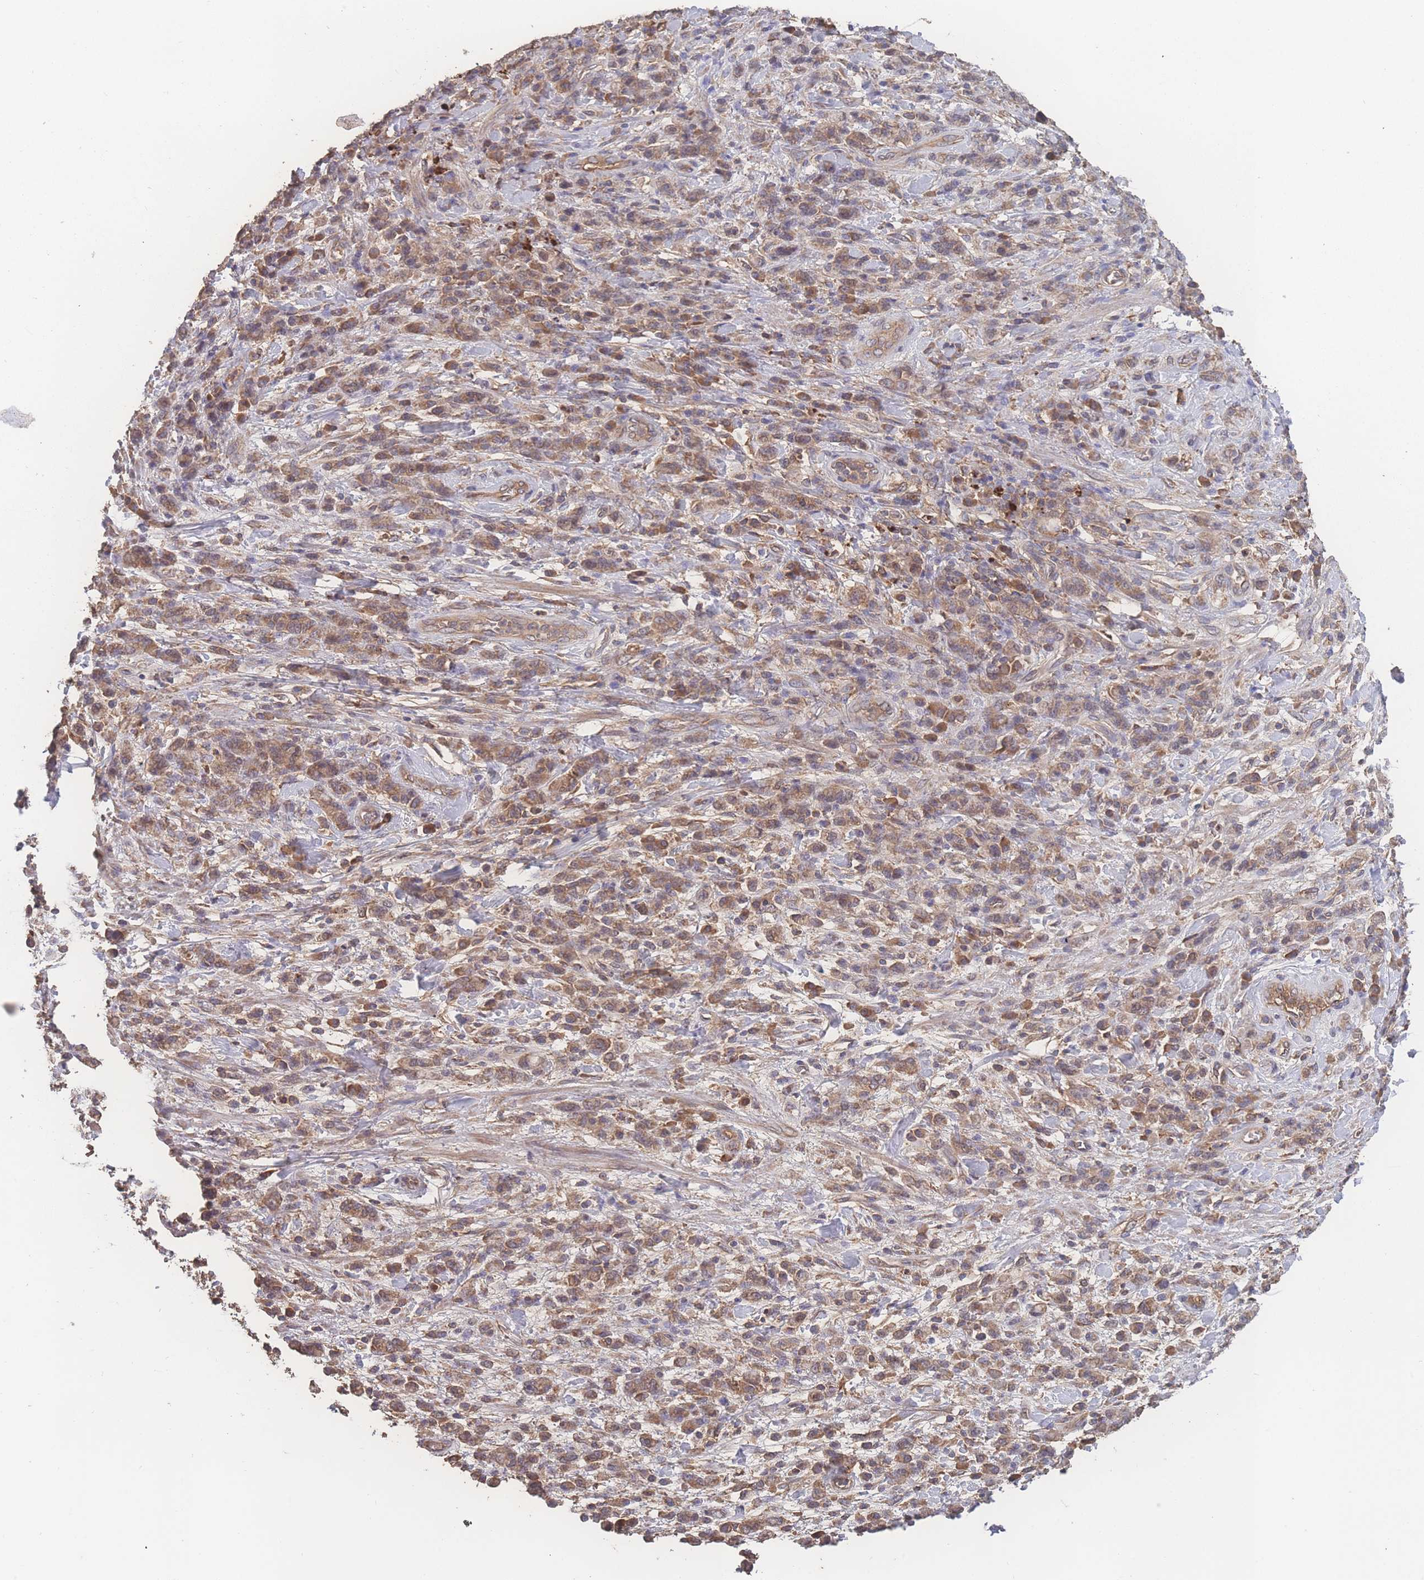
{"staining": {"intensity": "moderate", "quantity": ">75%", "location": "cytoplasmic/membranous"}, "tissue": "stomach cancer", "cell_type": "Tumor cells", "image_type": "cancer", "snomed": [{"axis": "morphology", "description": "Adenocarcinoma, NOS"}, {"axis": "topography", "description": "Stomach"}], "caption": "Stomach adenocarcinoma stained for a protein (brown) shows moderate cytoplasmic/membranous positive staining in about >75% of tumor cells.", "gene": "ATXN10", "patient": {"sex": "male", "age": 77}}